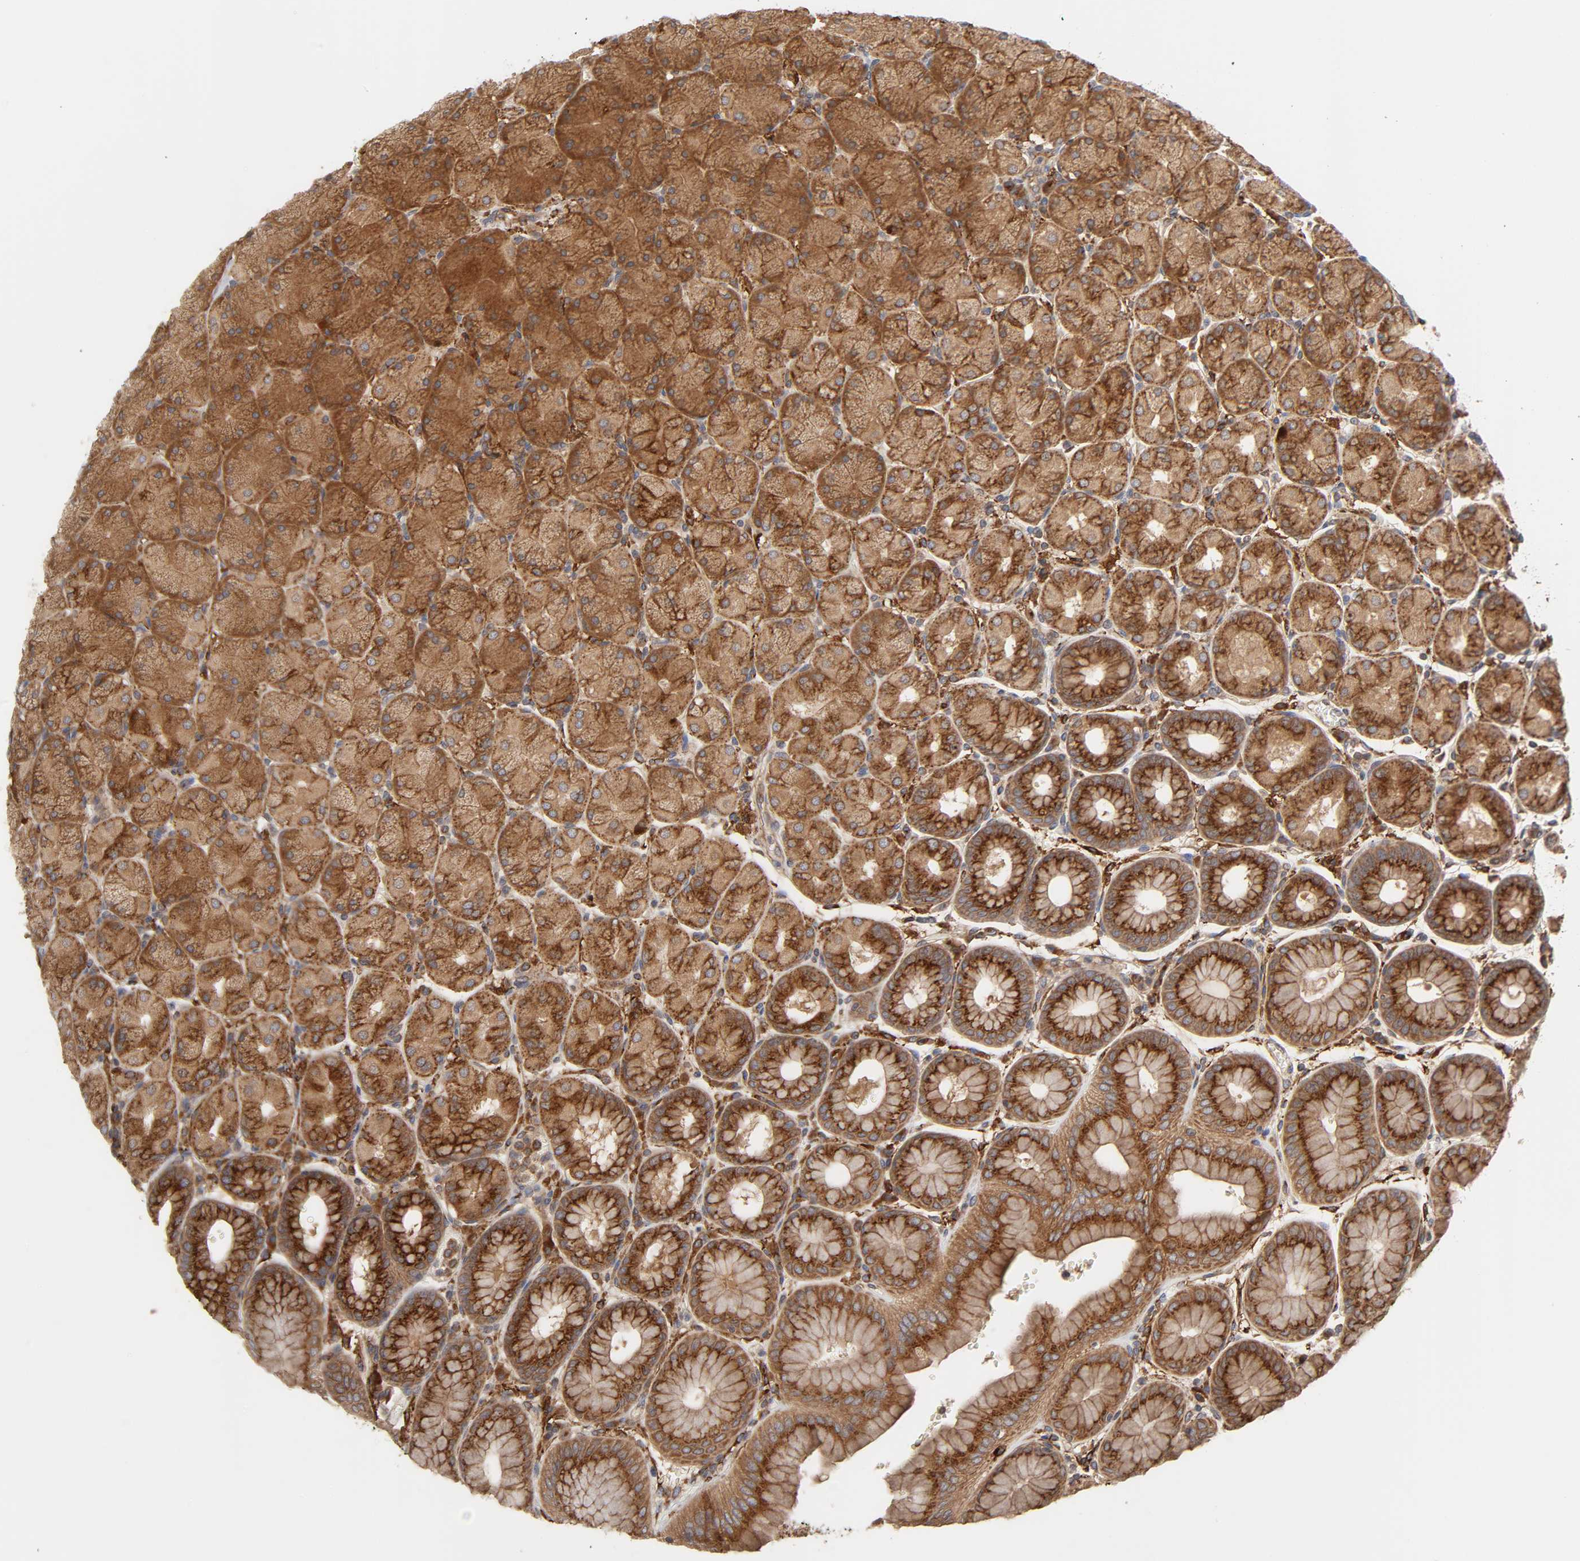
{"staining": {"intensity": "strong", "quantity": ">75%", "location": "cytoplasmic/membranous"}, "tissue": "stomach", "cell_type": "Glandular cells", "image_type": "normal", "snomed": [{"axis": "morphology", "description": "Normal tissue, NOS"}, {"axis": "topography", "description": "Stomach, upper"}, {"axis": "topography", "description": "Stomach"}], "caption": "Immunohistochemical staining of normal stomach demonstrates high levels of strong cytoplasmic/membranous positivity in about >75% of glandular cells. (Stains: DAB (3,3'-diaminobenzidine) in brown, nuclei in blue, Microscopy: brightfield microscopy at high magnification).", "gene": "GNPTG", "patient": {"sex": "male", "age": 76}}